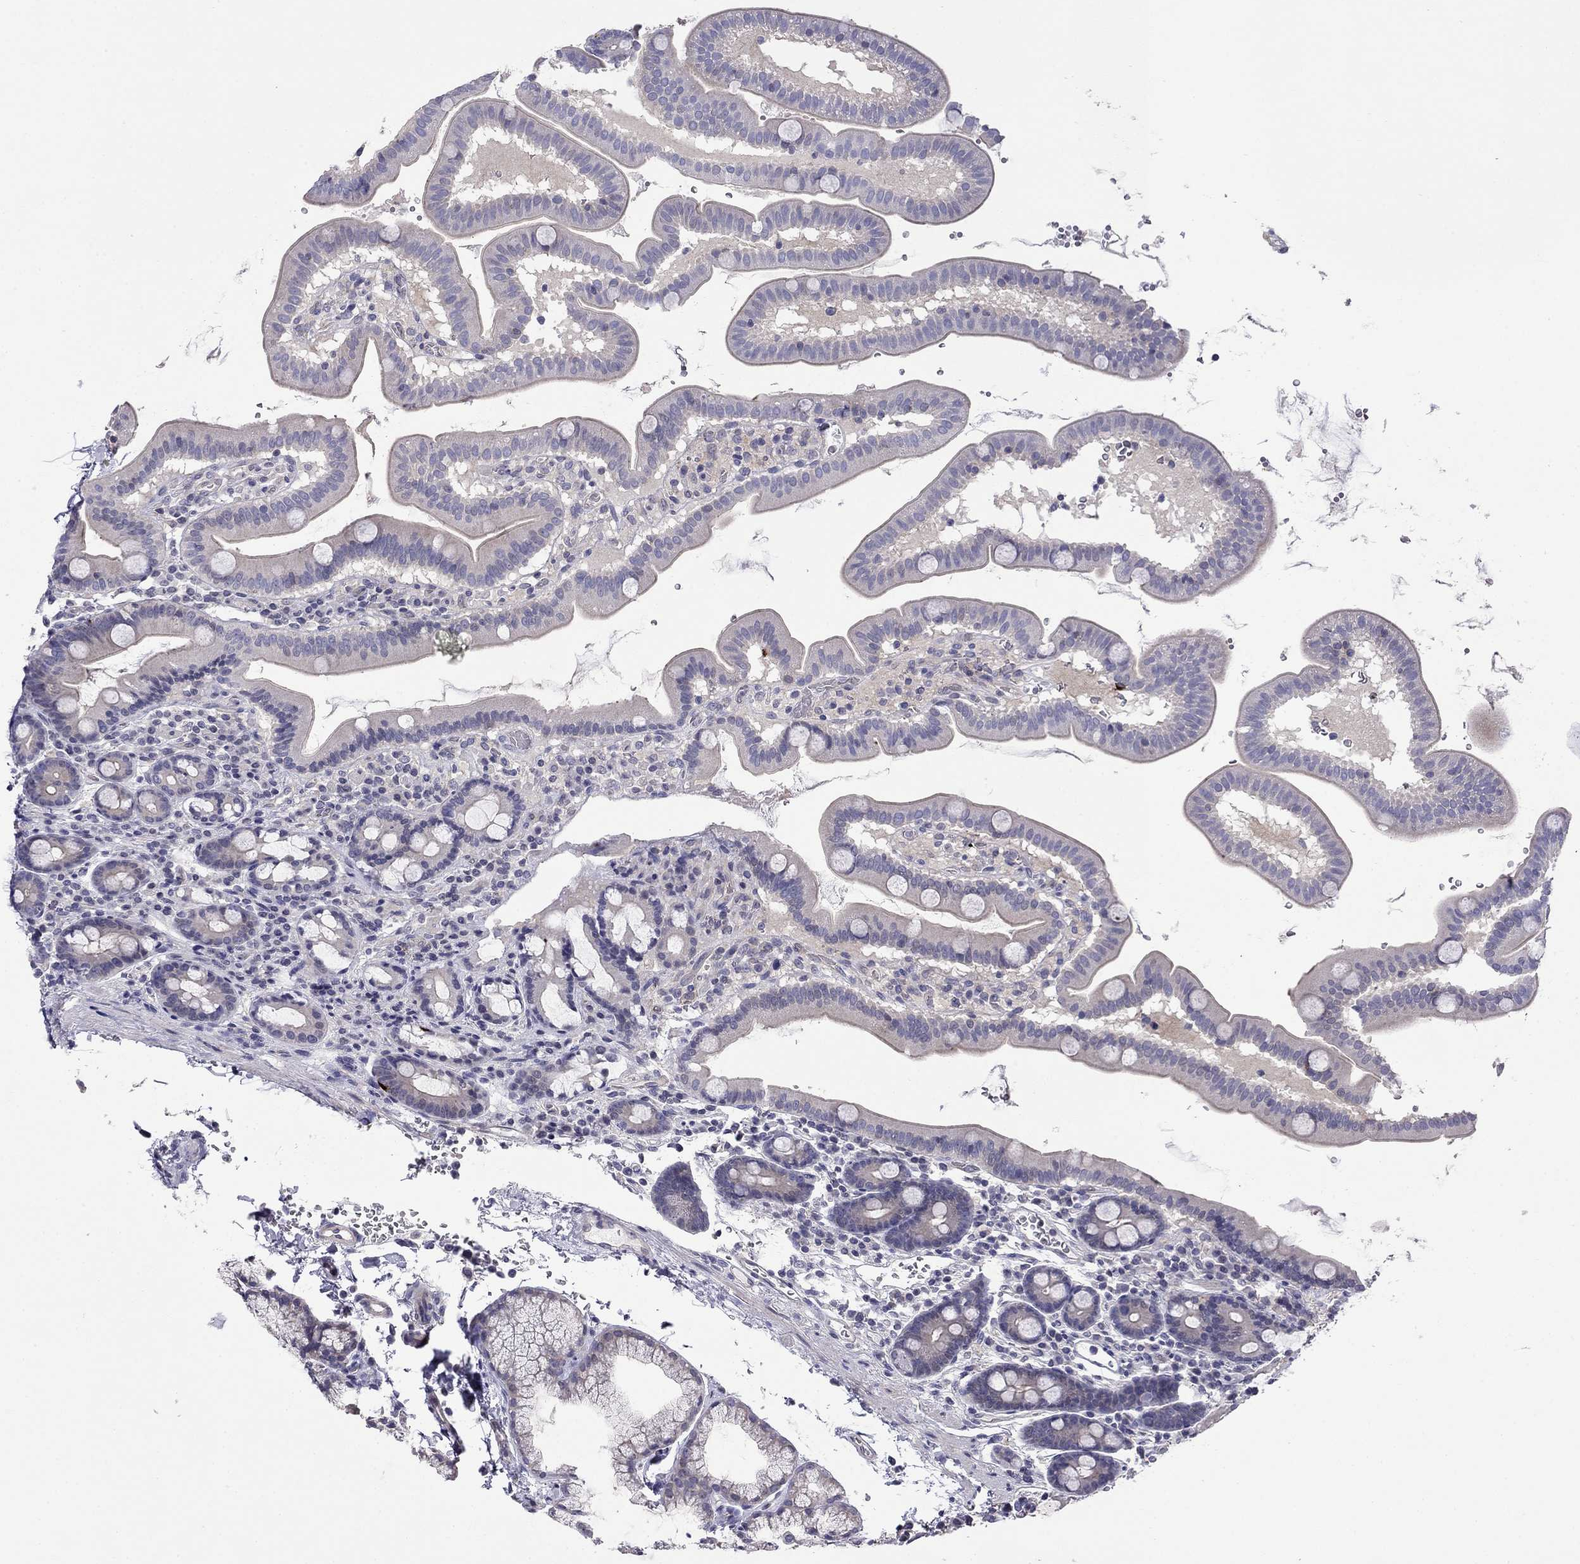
{"staining": {"intensity": "negative", "quantity": "none", "location": "none"}, "tissue": "duodenum", "cell_type": "Glandular cells", "image_type": "normal", "snomed": [{"axis": "morphology", "description": "Normal tissue, NOS"}, {"axis": "topography", "description": "Duodenum"}], "caption": "An immunohistochemistry image of benign duodenum is shown. There is no staining in glandular cells of duodenum. The staining is performed using DAB brown chromogen with nuclei counter-stained in using hematoxylin.", "gene": "PRR18", "patient": {"sex": "male", "age": 59}}